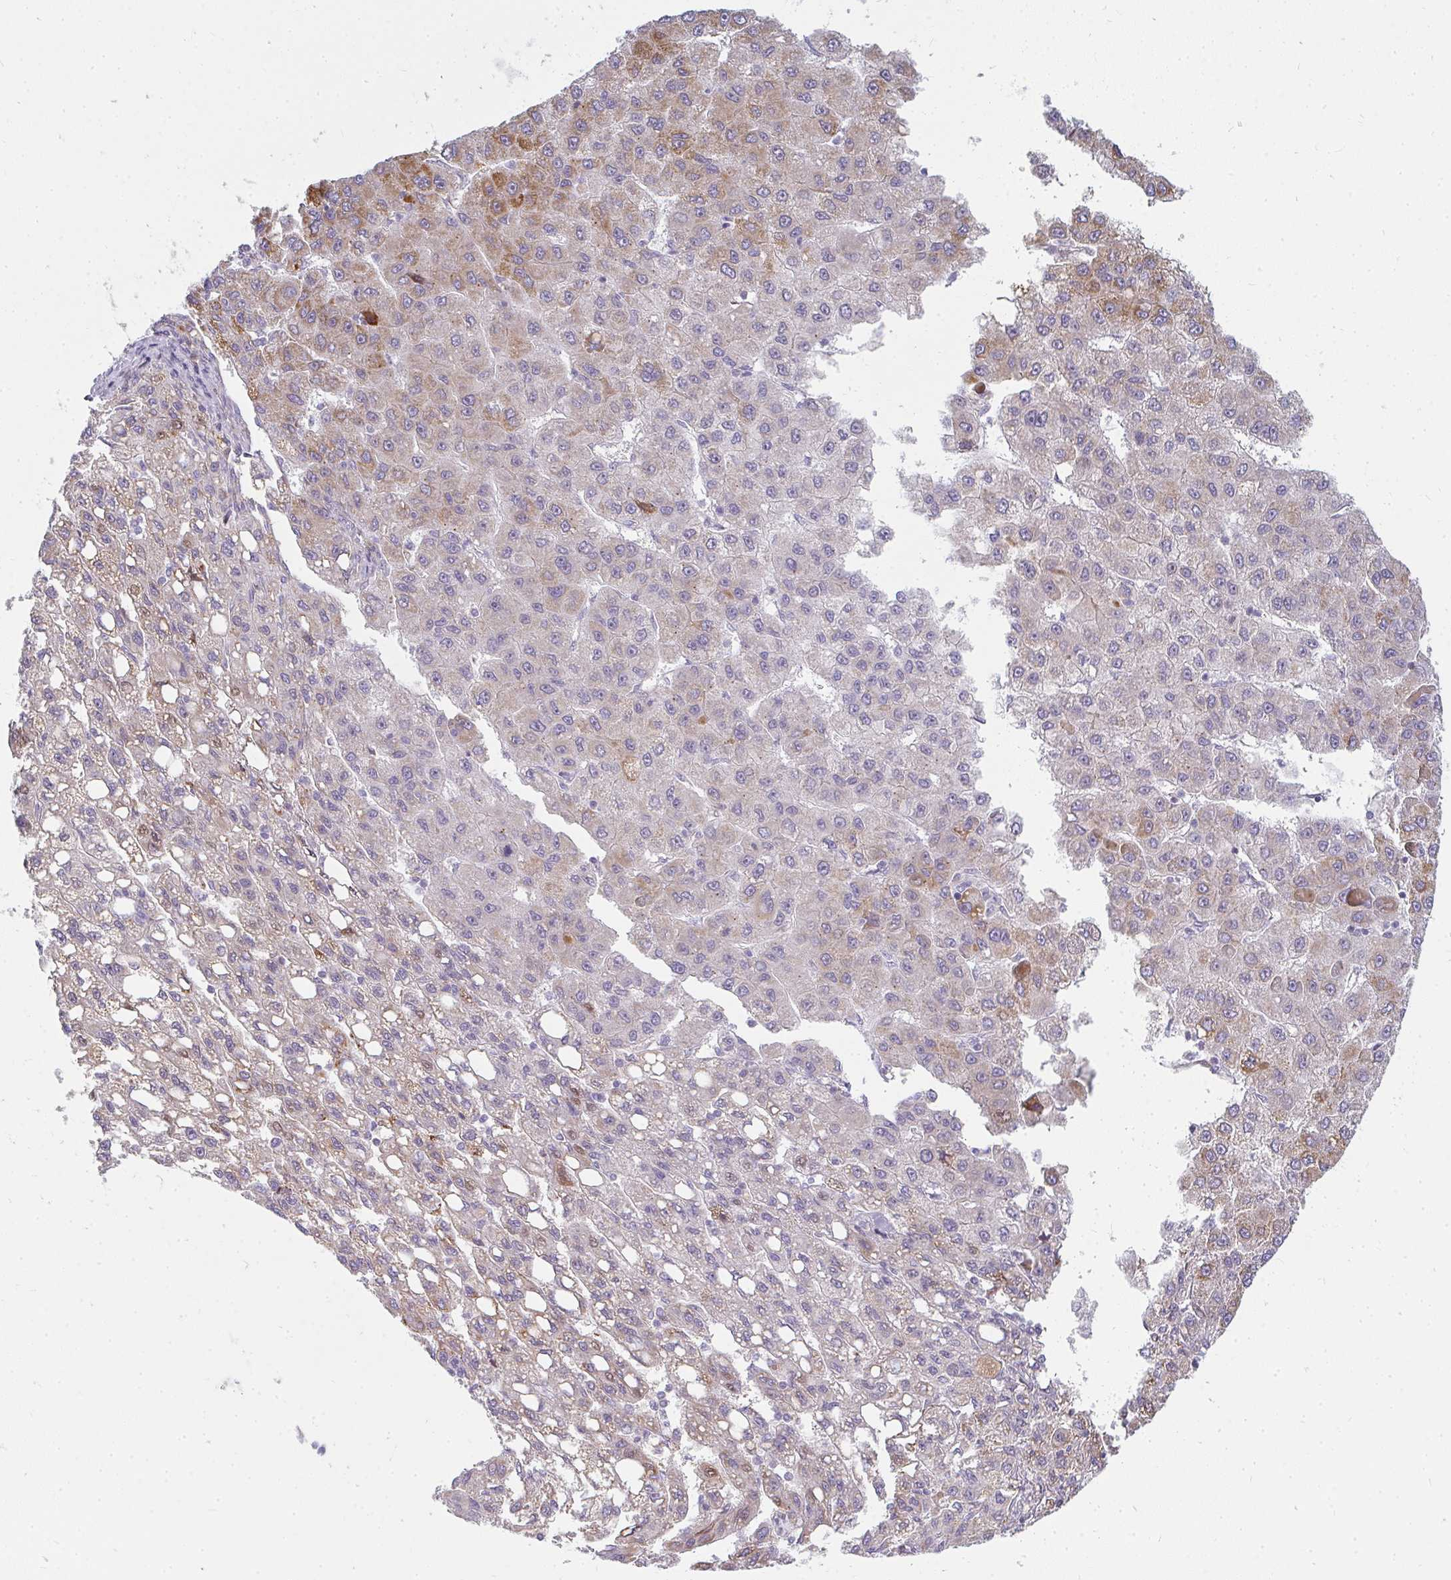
{"staining": {"intensity": "moderate", "quantity": "<25%", "location": "cytoplasmic/membranous"}, "tissue": "liver cancer", "cell_type": "Tumor cells", "image_type": "cancer", "snomed": [{"axis": "morphology", "description": "Carcinoma, Hepatocellular, NOS"}, {"axis": "topography", "description": "Liver"}], "caption": "Hepatocellular carcinoma (liver) stained with immunohistochemistry (IHC) reveals moderate cytoplasmic/membranous expression in approximately <25% of tumor cells. (DAB = brown stain, brightfield microscopy at high magnification).", "gene": "PLA2G5", "patient": {"sex": "female", "age": 82}}